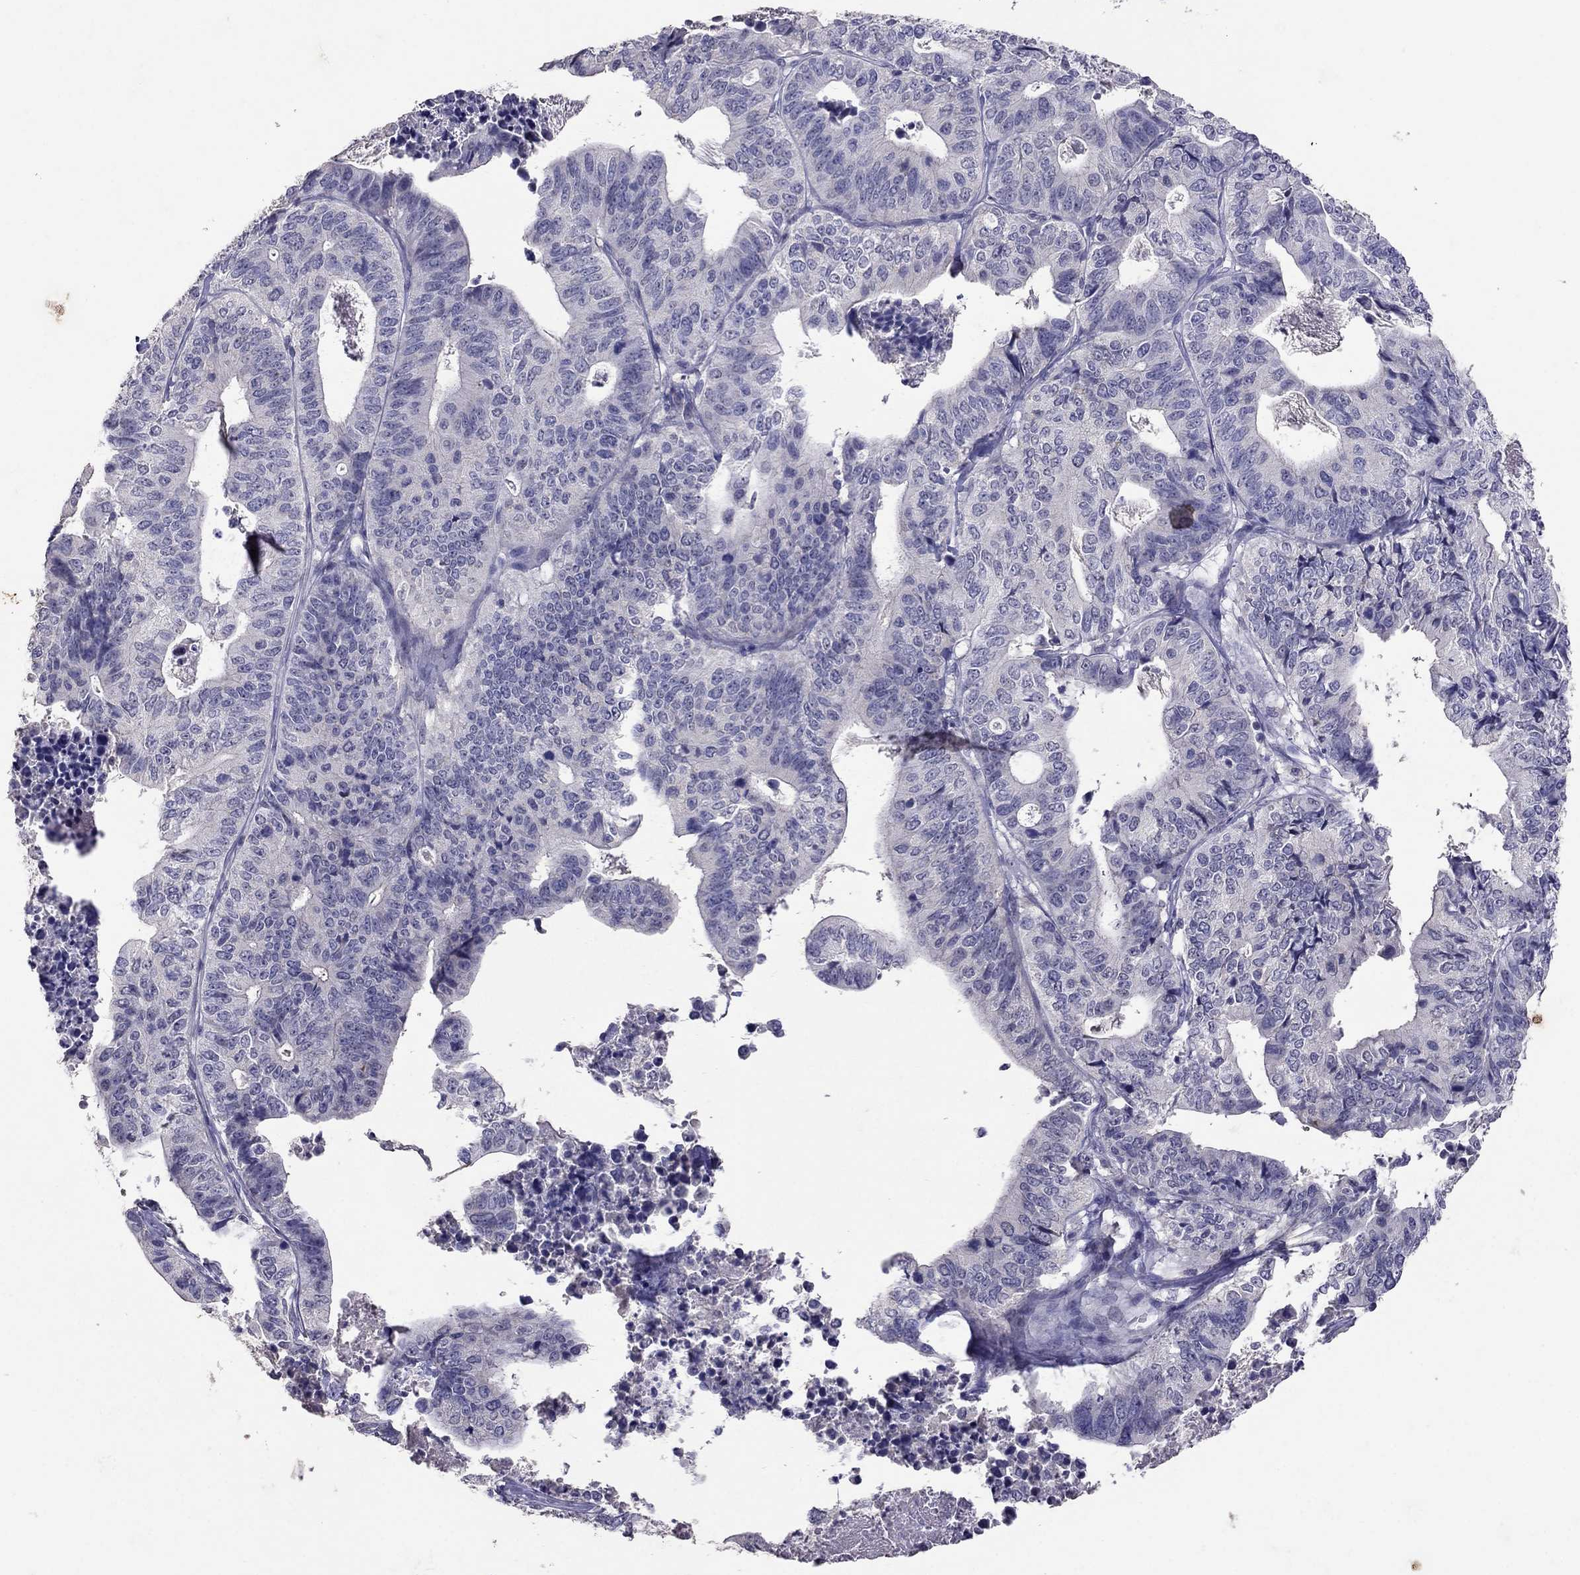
{"staining": {"intensity": "negative", "quantity": "none", "location": "none"}, "tissue": "stomach cancer", "cell_type": "Tumor cells", "image_type": "cancer", "snomed": [{"axis": "morphology", "description": "Adenocarcinoma, NOS"}, {"axis": "topography", "description": "Stomach, upper"}], "caption": "Photomicrograph shows no significant protein staining in tumor cells of stomach cancer (adenocarcinoma). The staining is performed using DAB (3,3'-diaminobenzidine) brown chromogen with nuclei counter-stained in using hematoxylin.", "gene": "FST", "patient": {"sex": "female", "age": 67}}